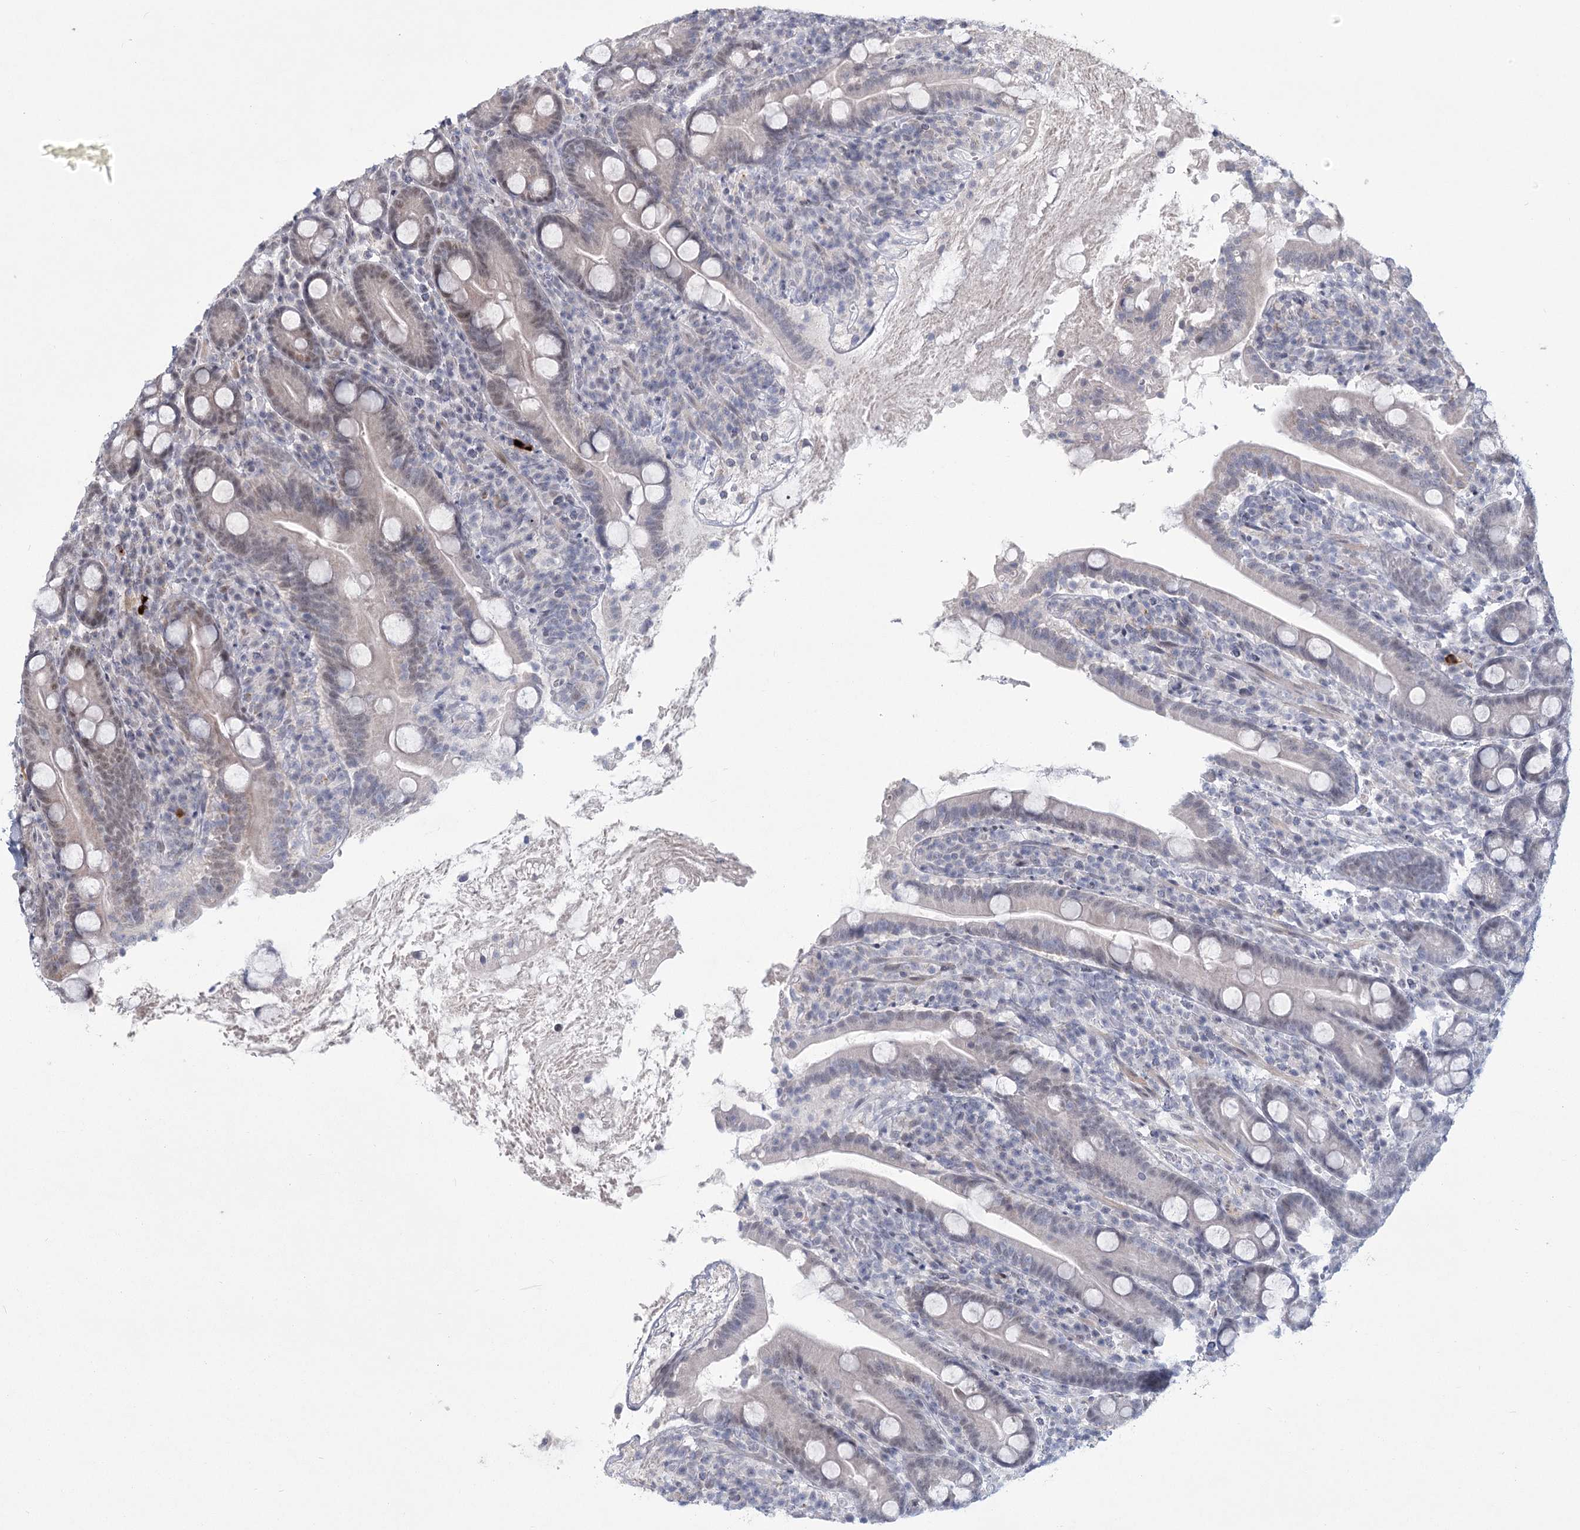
{"staining": {"intensity": "moderate", "quantity": "<25%", "location": "cytoplasmic/membranous,nuclear"}, "tissue": "duodenum", "cell_type": "Glandular cells", "image_type": "normal", "snomed": [{"axis": "morphology", "description": "Normal tissue, NOS"}, {"axis": "topography", "description": "Duodenum"}], "caption": "Immunohistochemical staining of benign human duodenum reveals low levels of moderate cytoplasmic/membranous,nuclear staining in about <25% of glandular cells.", "gene": "CIB4", "patient": {"sex": "male", "age": 35}}